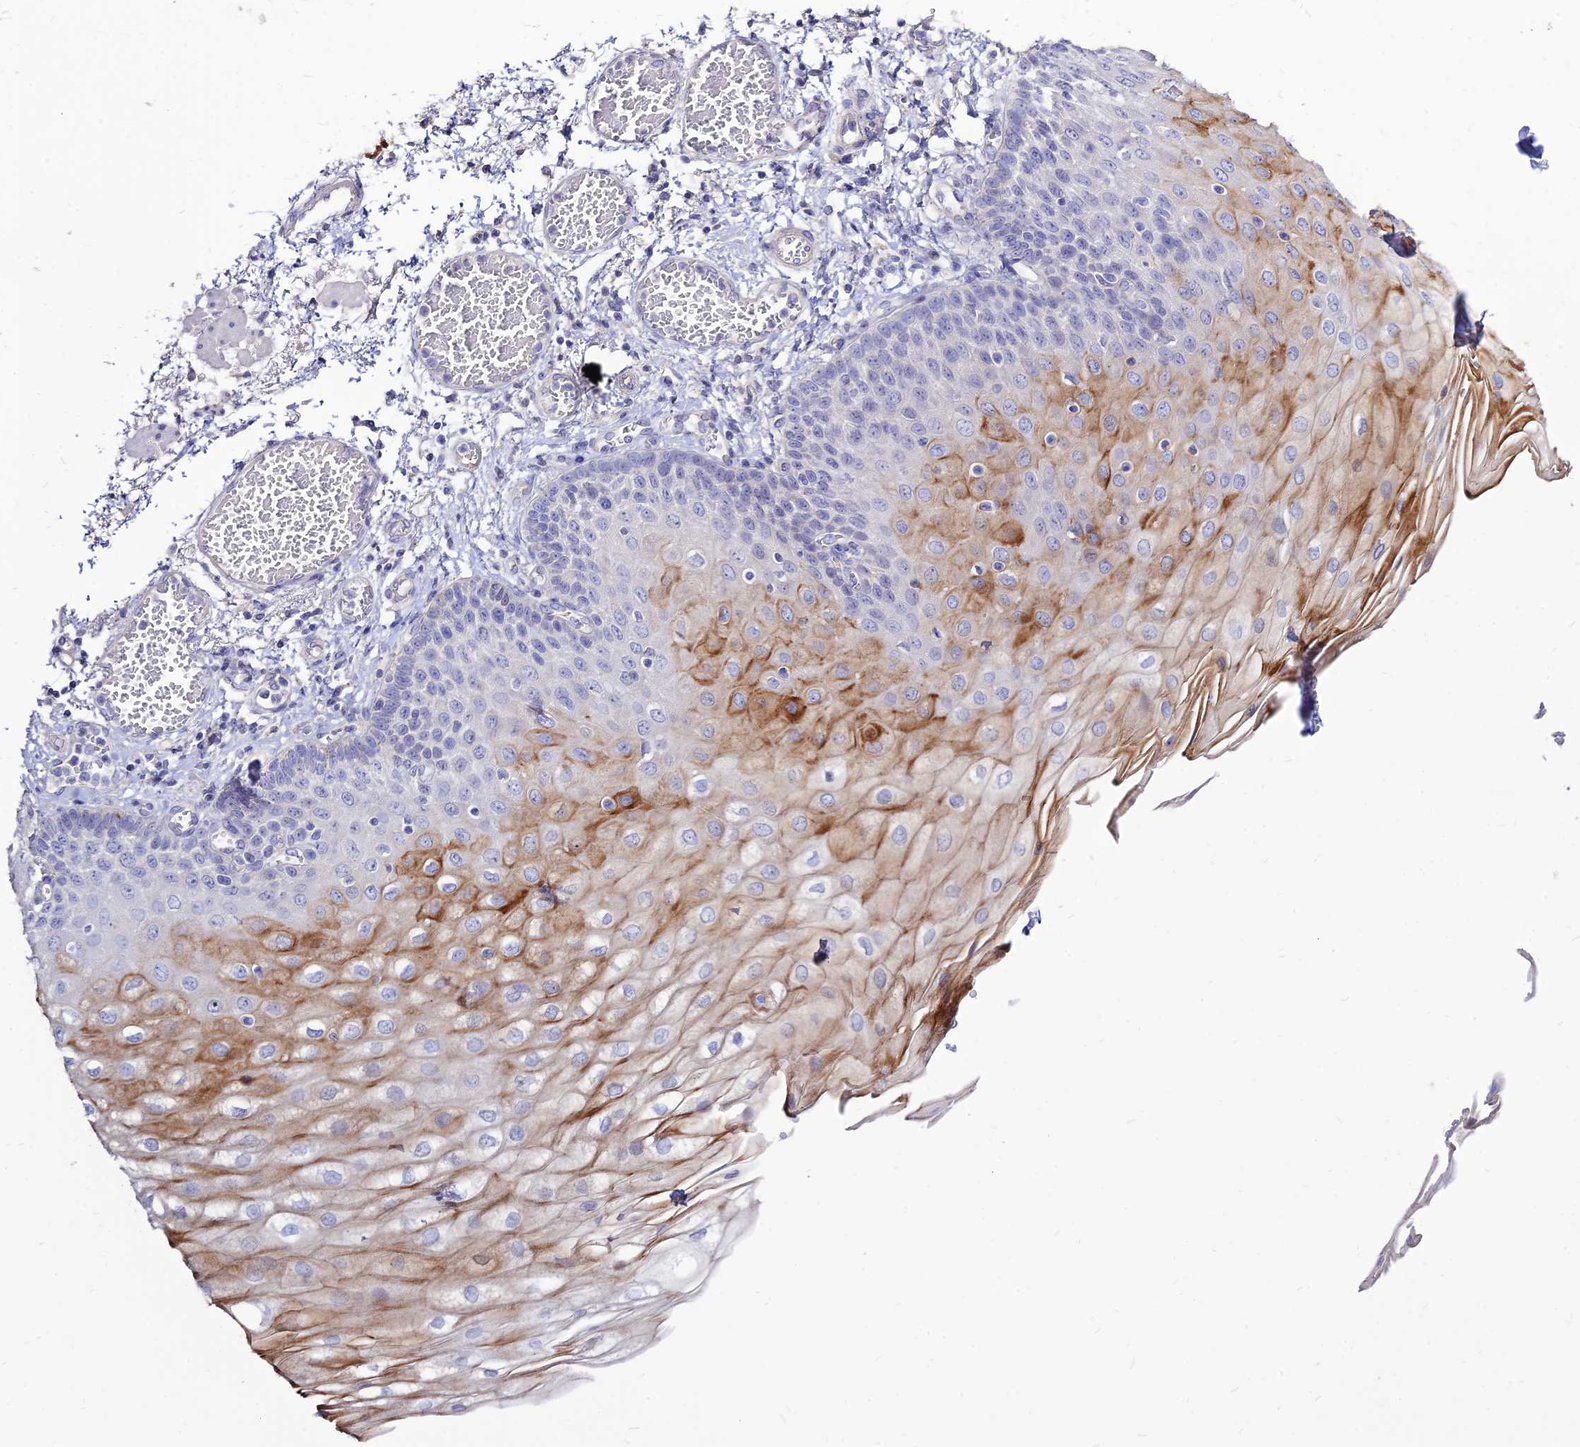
{"staining": {"intensity": "moderate", "quantity": "25%-75%", "location": "cytoplasmic/membranous"}, "tissue": "esophagus", "cell_type": "Squamous epithelial cells", "image_type": "normal", "snomed": [{"axis": "morphology", "description": "Normal tissue, NOS"}, {"axis": "topography", "description": "Esophagus"}], "caption": "This histopathology image exhibits benign esophagus stained with immunohistochemistry to label a protein in brown. The cytoplasmic/membranous of squamous epithelial cells show moderate positivity for the protein. Nuclei are counter-stained blue.", "gene": "CZIB", "patient": {"sex": "male", "age": 81}}